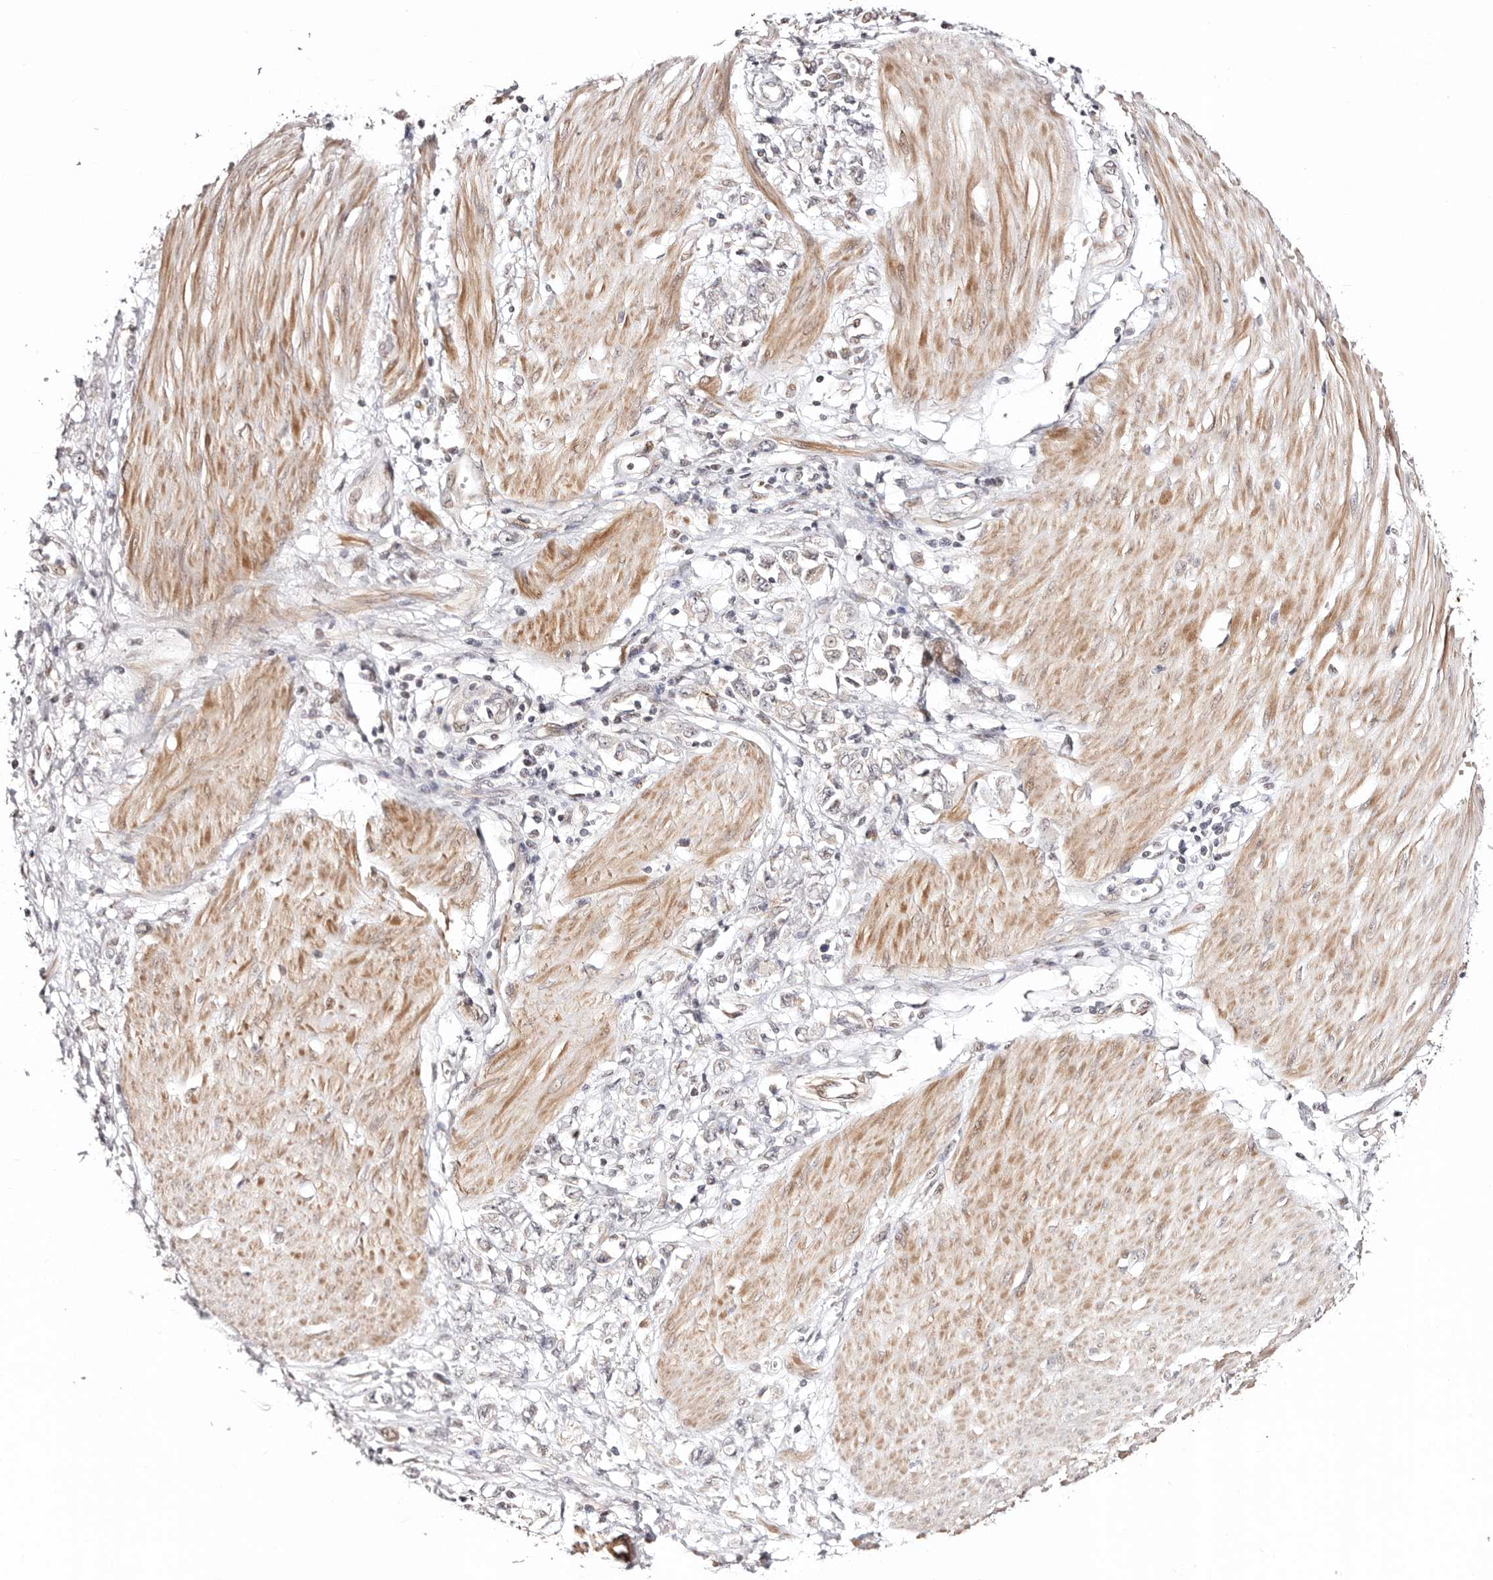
{"staining": {"intensity": "negative", "quantity": "none", "location": "none"}, "tissue": "stomach cancer", "cell_type": "Tumor cells", "image_type": "cancer", "snomed": [{"axis": "morphology", "description": "Adenocarcinoma, NOS"}, {"axis": "topography", "description": "Stomach"}], "caption": "IHC image of neoplastic tissue: stomach cancer (adenocarcinoma) stained with DAB displays no significant protein expression in tumor cells. Nuclei are stained in blue.", "gene": "HIVEP3", "patient": {"sex": "female", "age": 76}}